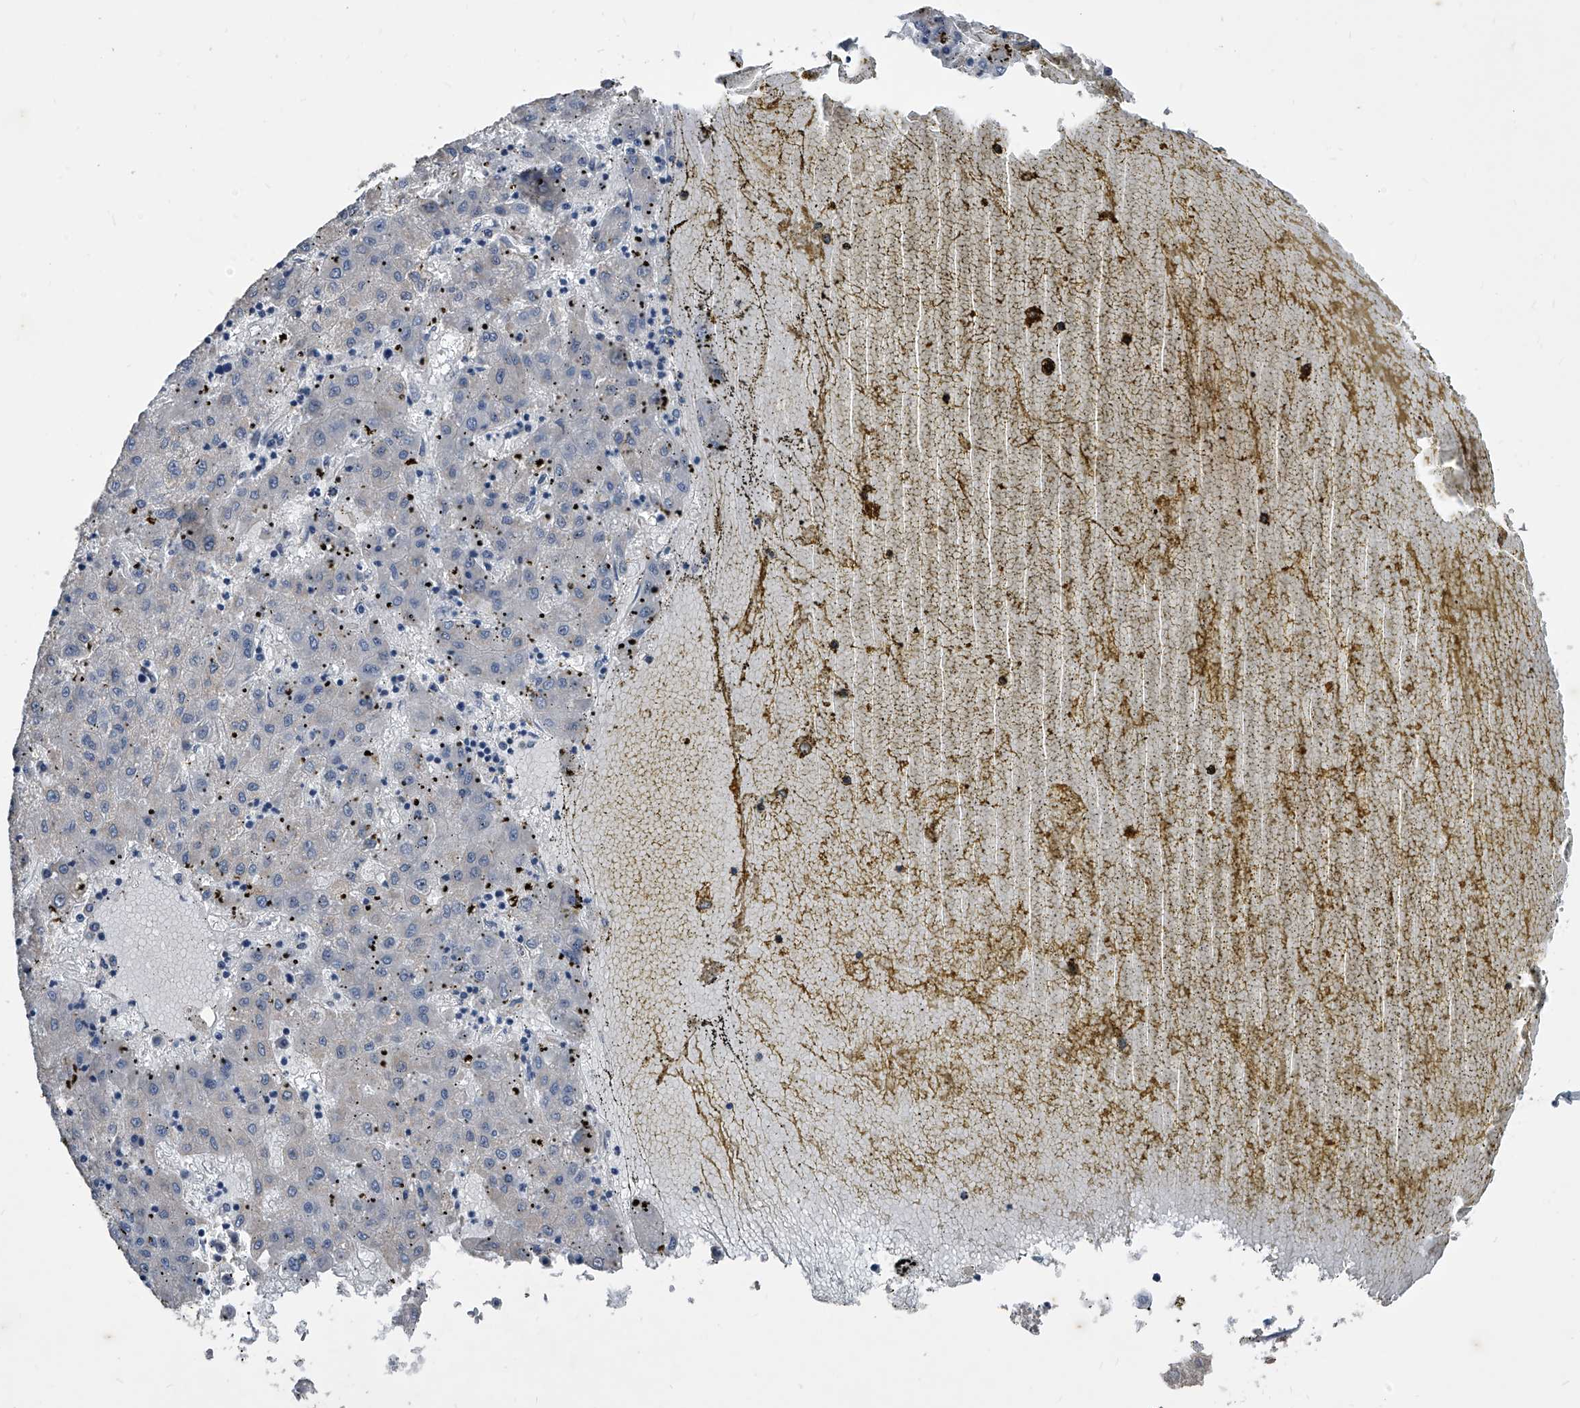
{"staining": {"intensity": "negative", "quantity": "none", "location": "none"}, "tissue": "liver cancer", "cell_type": "Tumor cells", "image_type": "cancer", "snomed": [{"axis": "morphology", "description": "Carcinoma, Hepatocellular, NOS"}, {"axis": "topography", "description": "Liver"}], "caption": "Liver cancer was stained to show a protein in brown. There is no significant positivity in tumor cells.", "gene": "PHACTR1", "patient": {"sex": "male", "age": 72}}